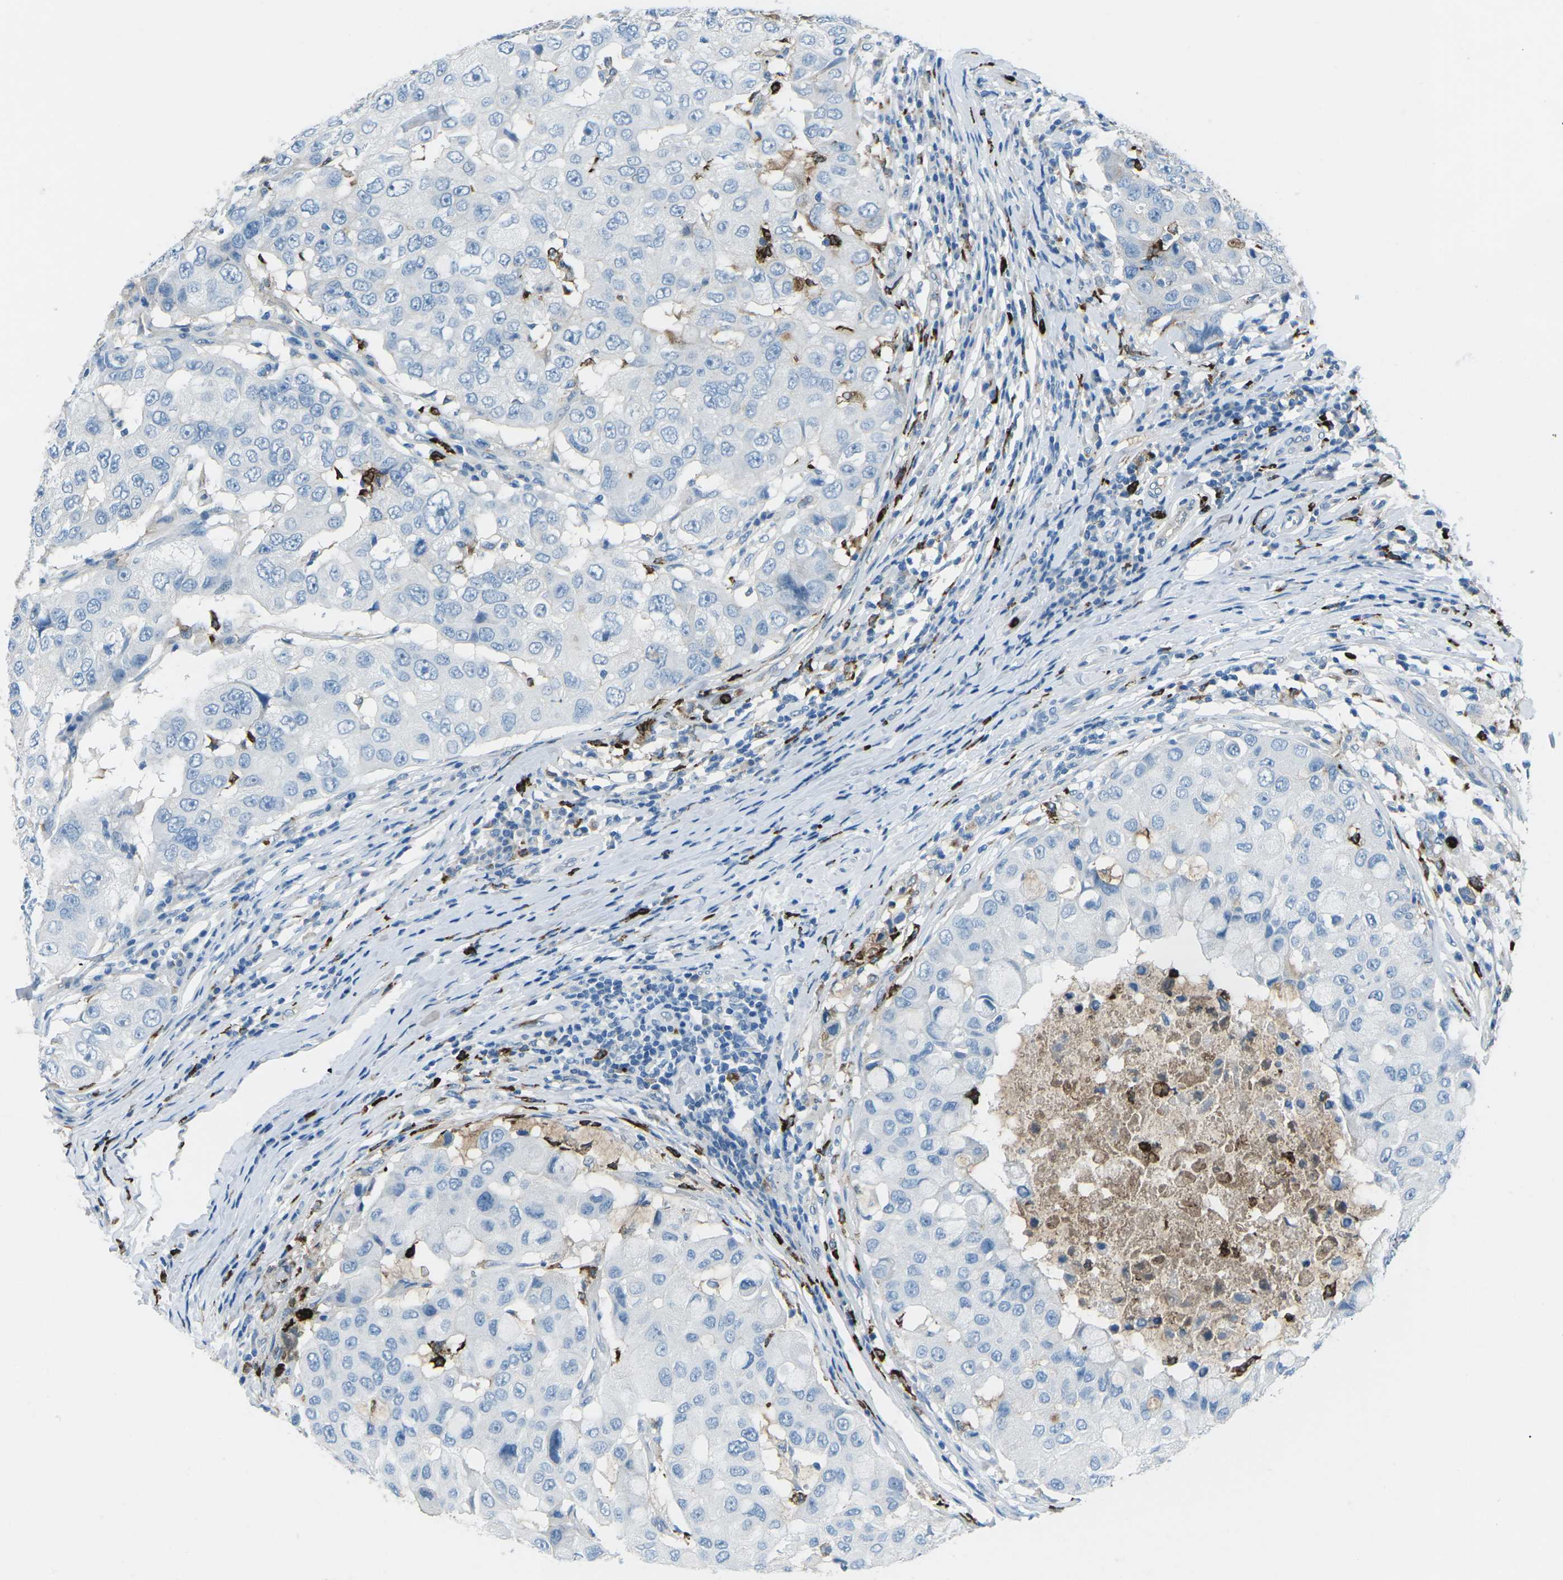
{"staining": {"intensity": "negative", "quantity": "none", "location": "none"}, "tissue": "breast cancer", "cell_type": "Tumor cells", "image_type": "cancer", "snomed": [{"axis": "morphology", "description": "Duct carcinoma"}, {"axis": "topography", "description": "Breast"}], "caption": "Protein analysis of breast cancer shows no significant staining in tumor cells.", "gene": "FCN1", "patient": {"sex": "female", "age": 27}}